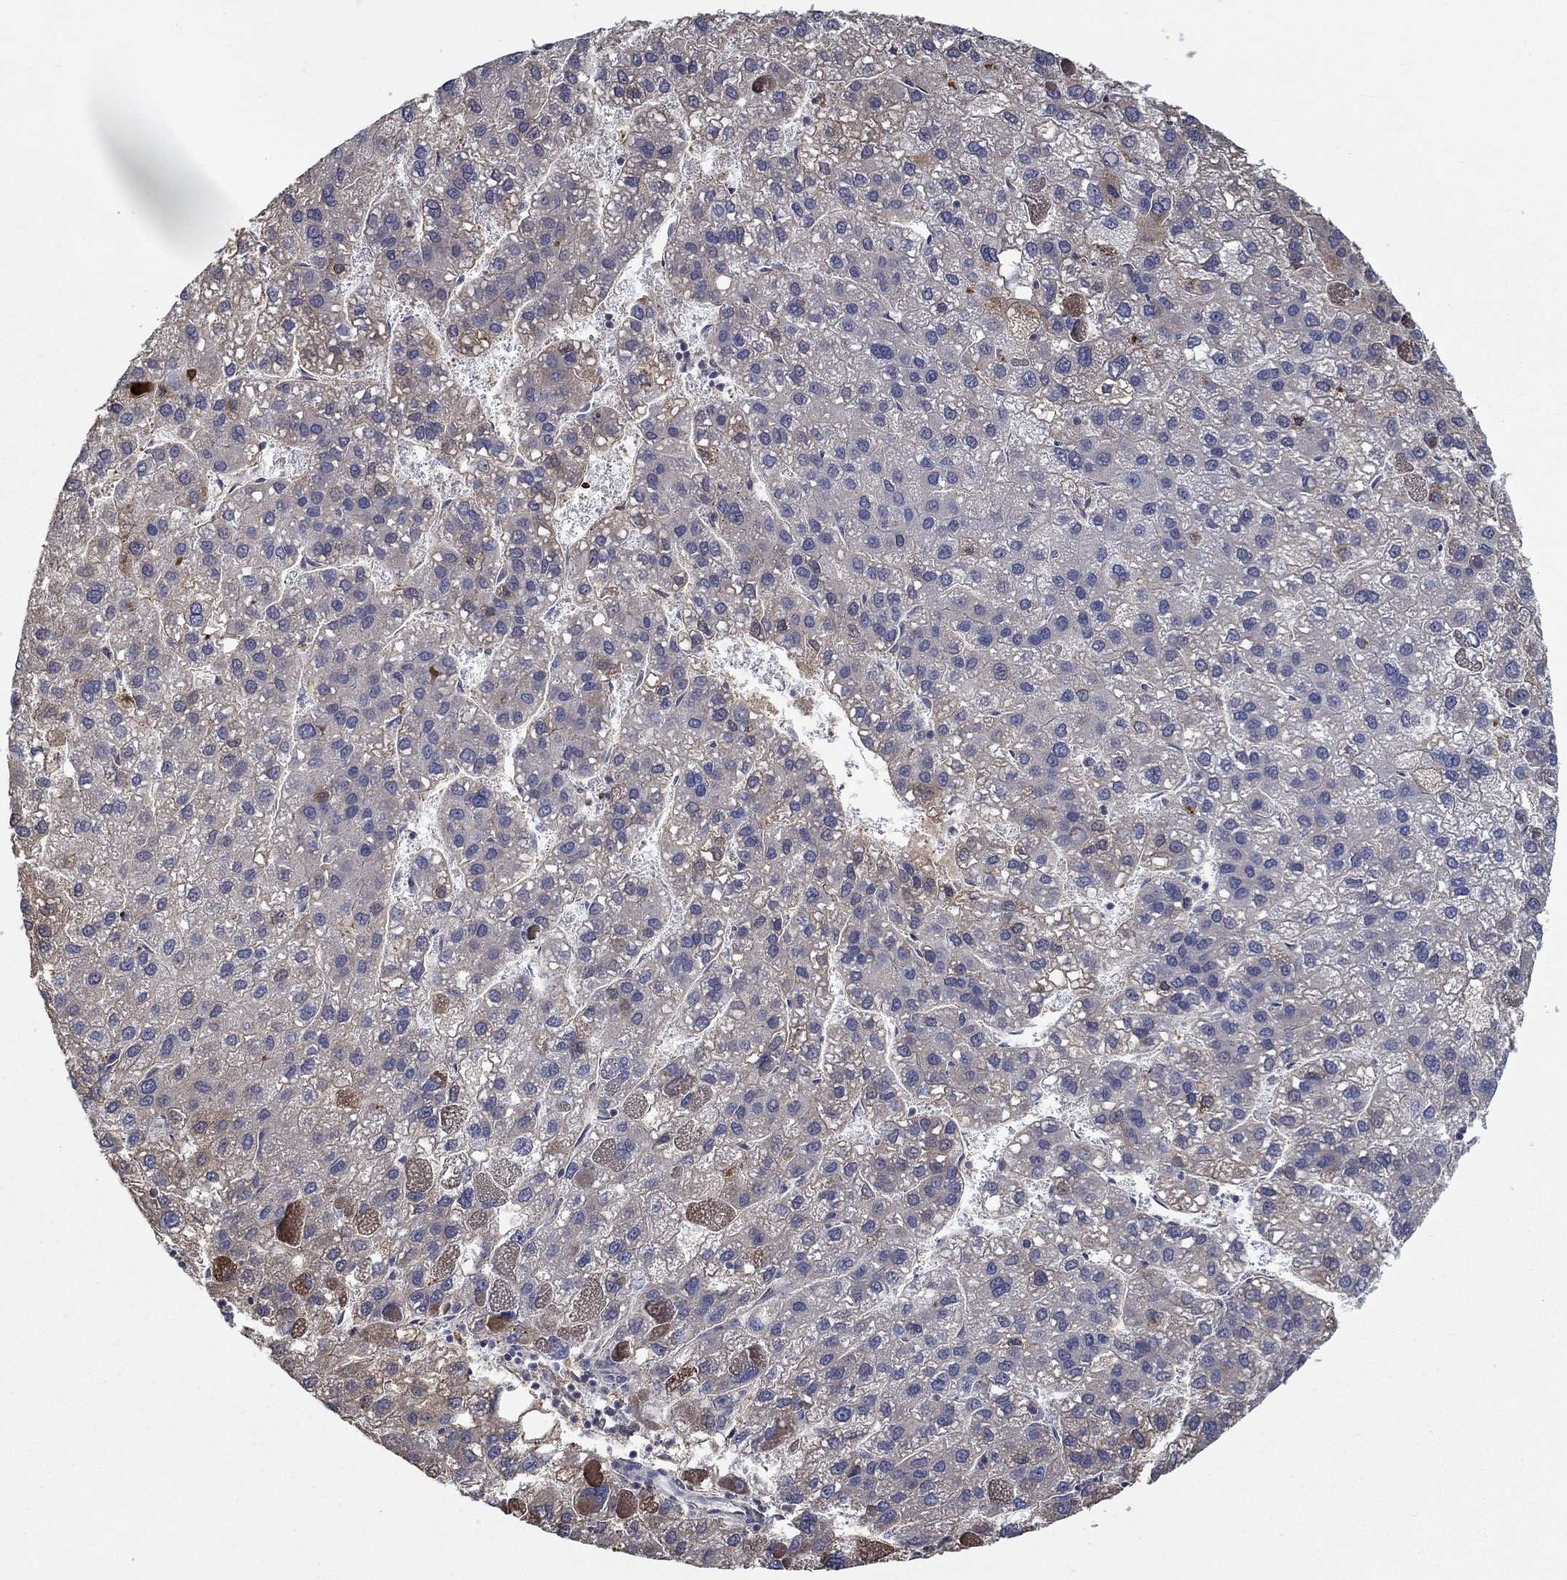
{"staining": {"intensity": "negative", "quantity": "none", "location": "none"}, "tissue": "liver cancer", "cell_type": "Tumor cells", "image_type": "cancer", "snomed": [{"axis": "morphology", "description": "Carcinoma, Hepatocellular, NOS"}, {"axis": "topography", "description": "Liver"}], "caption": "This image is of liver hepatocellular carcinoma stained with immunohistochemistry (IHC) to label a protein in brown with the nuclei are counter-stained blue. There is no positivity in tumor cells. The staining was performed using DAB (3,3'-diaminobenzidine) to visualize the protein expression in brown, while the nuclei were stained in blue with hematoxylin (Magnification: 20x).", "gene": "IL10", "patient": {"sex": "female", "age": 82}}